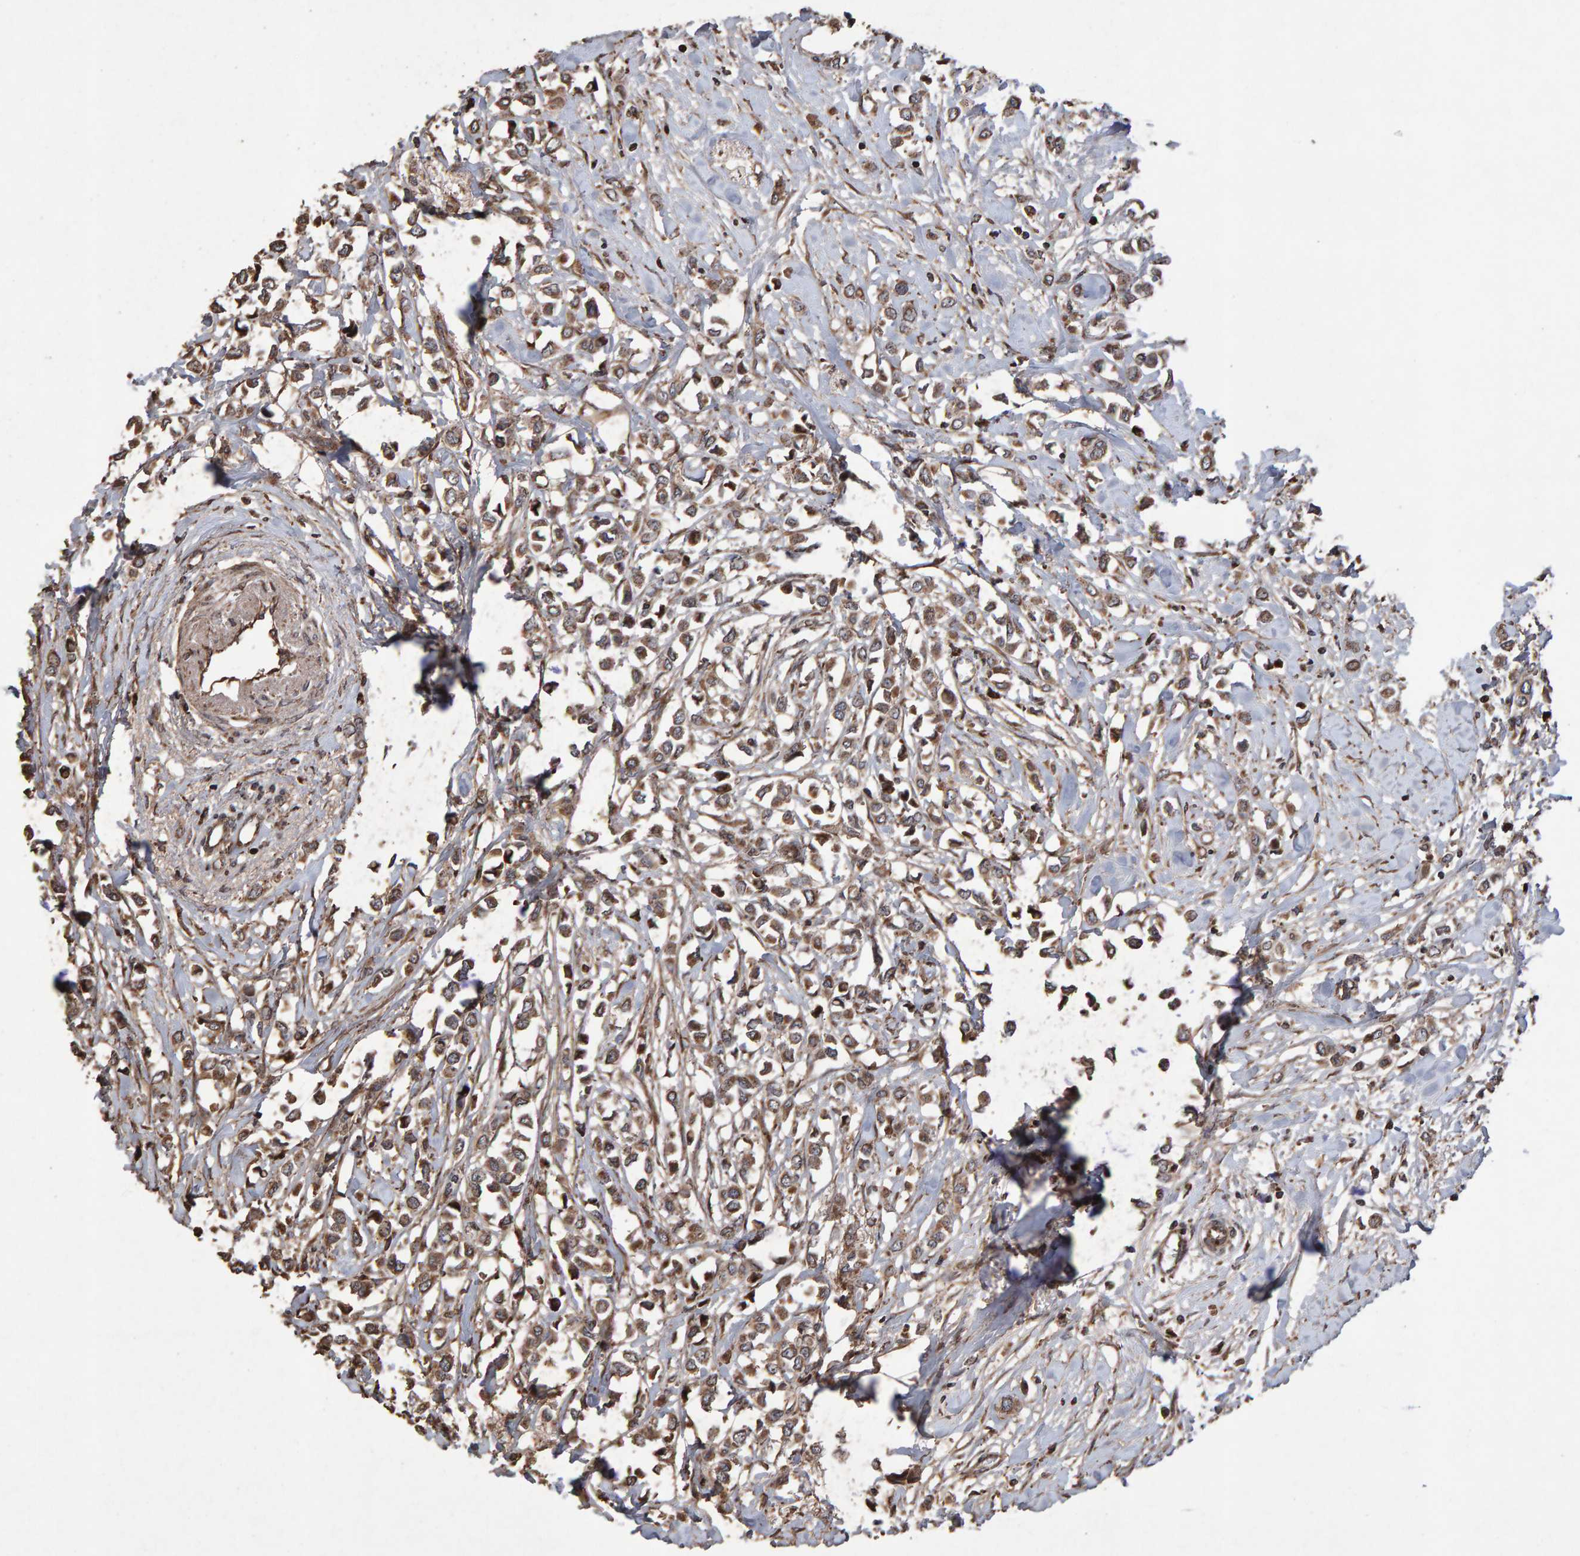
{"staining": {"intensity": "moderate", "quantity": ">75%", "location": "cytoplasmic/membranous"}, "tissue": "breast cancer", "cell_type": "Tumor cells", "image_type": "cancer", "snomed": [{"axis": "morphology", "description": "Lobular carcinoma"}, {"axis": "topography", "description": "Breast"}], "caption": "Breast lobular carcinoma stained for a protein displays moderate cytoplasmic/membranous positivity in tumor cells.", "gene": "OSBP2", "patient": {"sex": "female", "age": 51}}